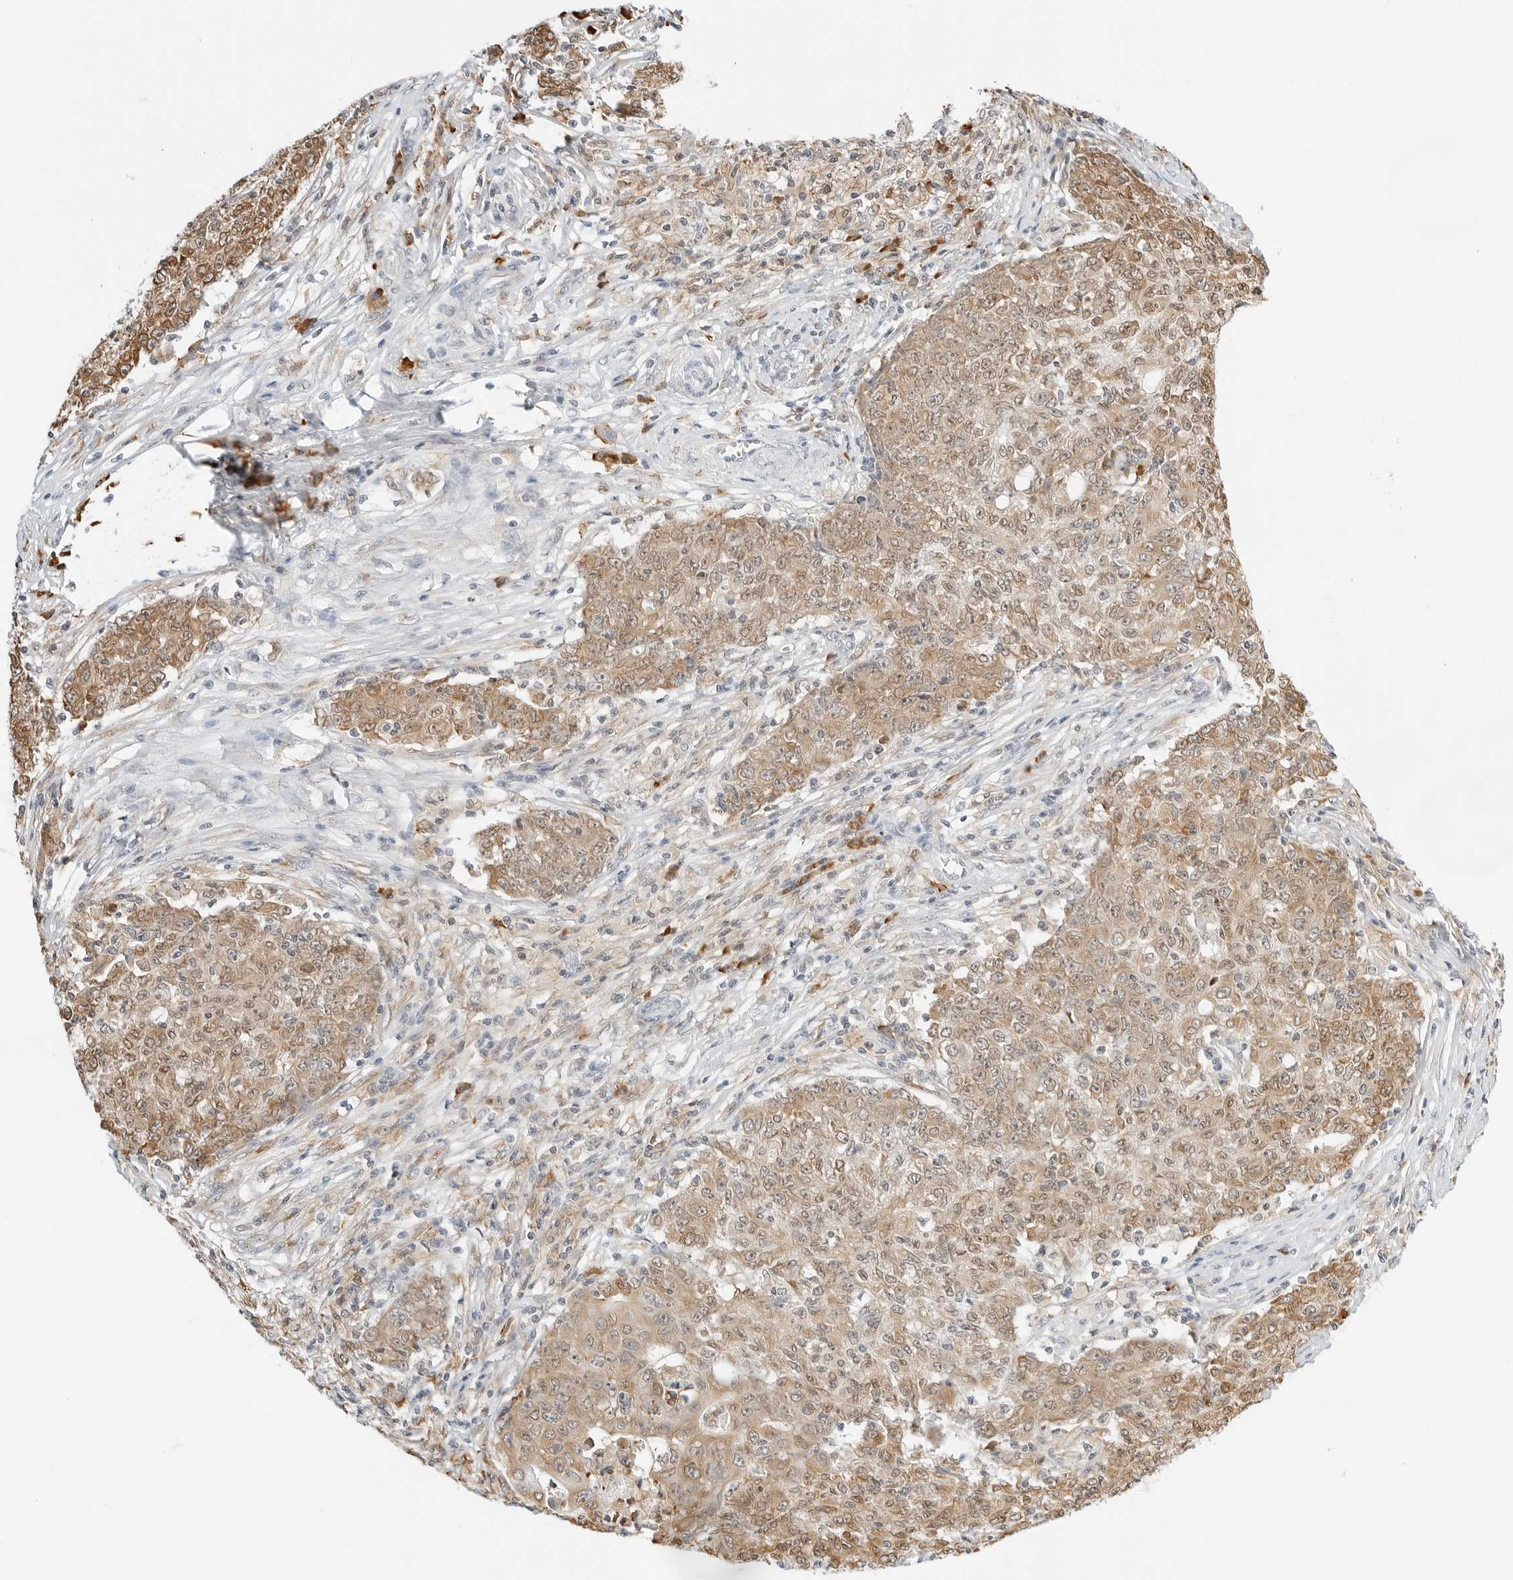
{"staining": {"intensity": "moderate", "quantity": ">75%", "location": "cytoplasmic/membranous"}, "tissue": "ovarian cancer", "cell_type": "Tumor cells", "image_type": "cancer", "snomed": [{"axis": "morphology", "description": "Carcinoma, endometroid"}, {"axis": "topography", "description": "Ovary"}], "caption": "A high-resolution micrograph shows IHC staining of ovarian cancer (endometroid carcinoma), which exhibits moderate cytoplasmic/membranous expression in approximately >75% of tumor cells.", "gene": "THEM4", "patient": {"sex": "female", "age": 42}}